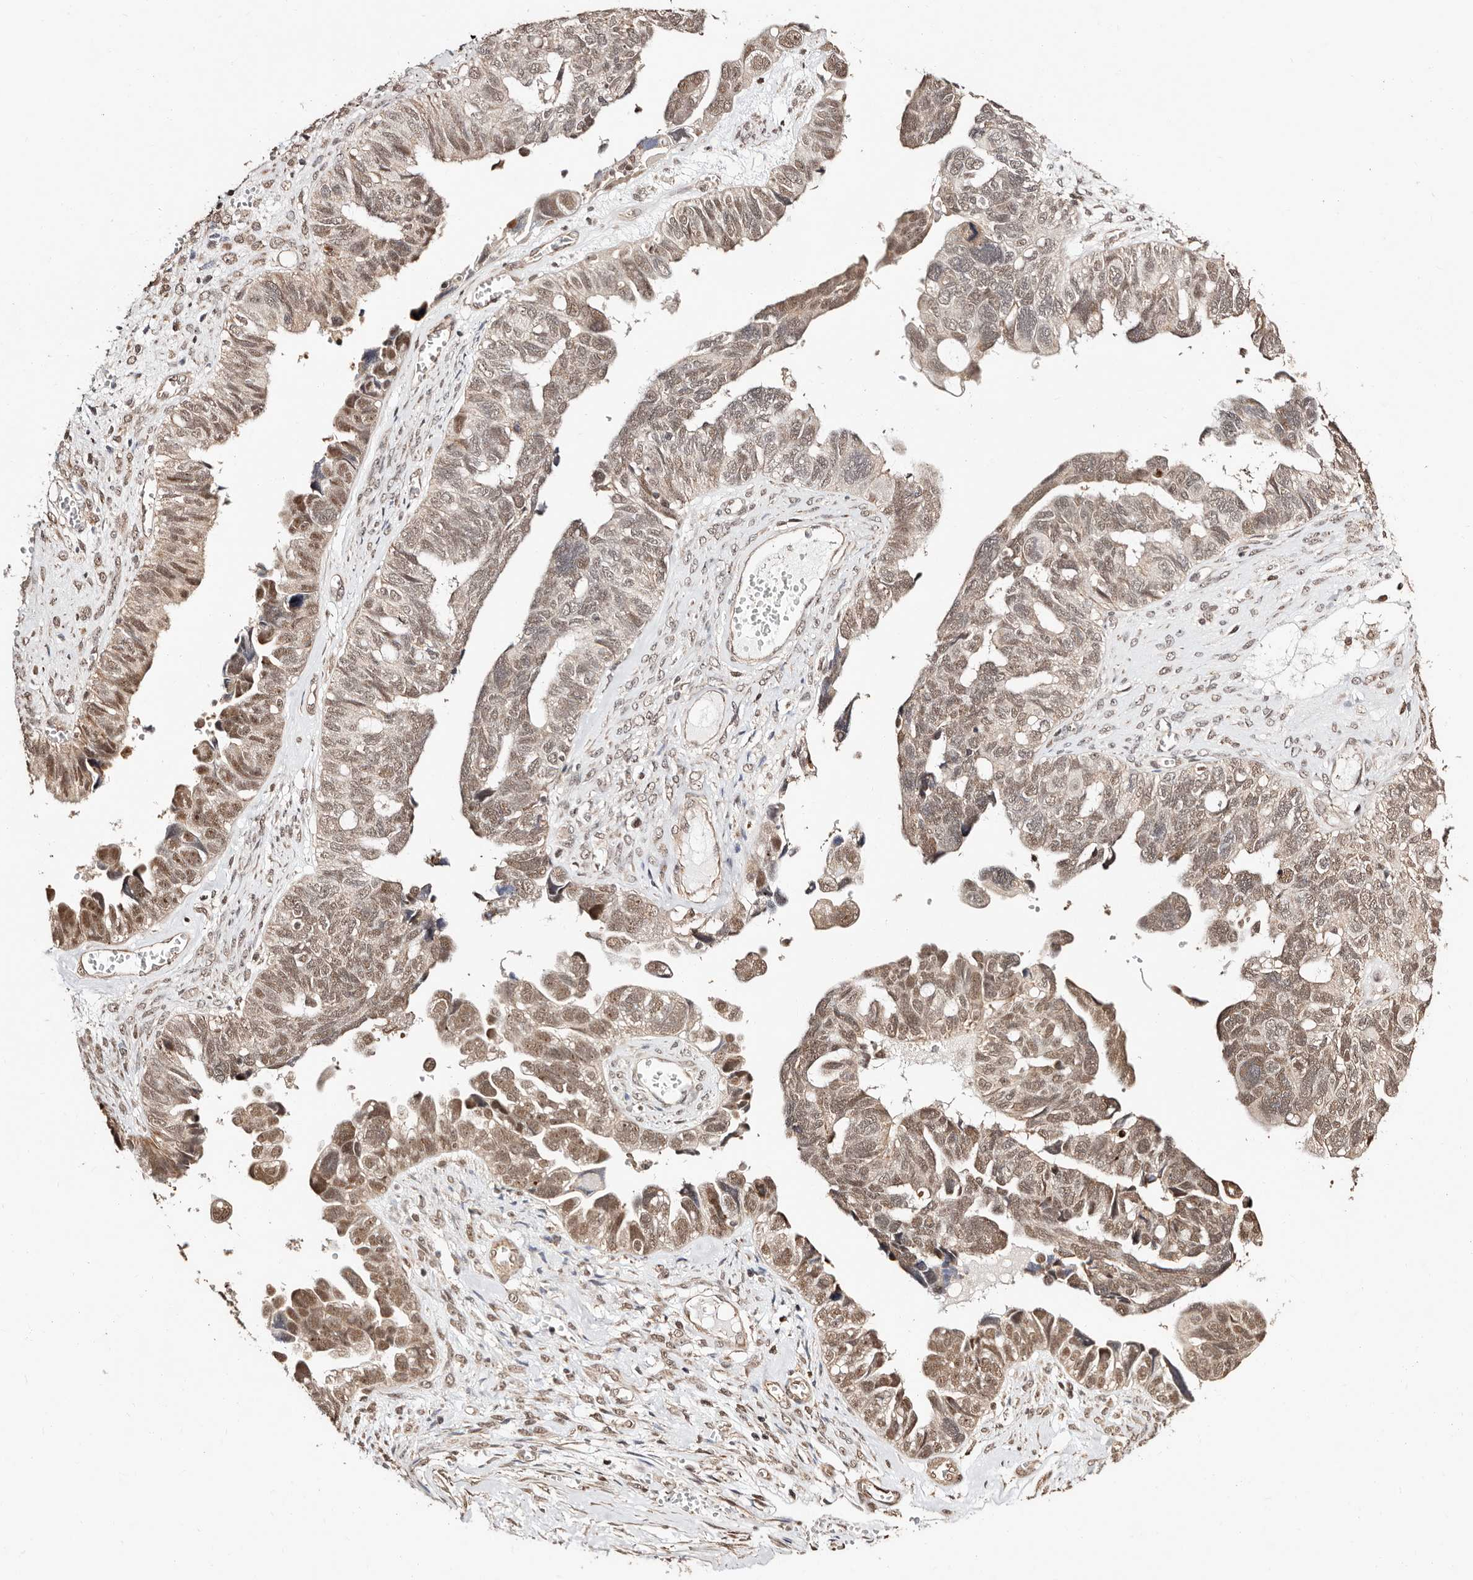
{"staining": {"intensity": "moderate", "quantity": ">75%", "location": "nuclear"}, "tissue": "ovarian cancer", "cell_type": "Tumor cells", "image_type": "cancer", "snomed": [{"axis": "morphology", "description": "Cystadenocarcinoma, serous, NOS"}, {"axis": "topography", "description": "Ovary"}], "caption": "The photomicrograph shows staining of serous cystadenocarcinoma (ovarian), revealing moderate nuclear protein expression (brown color) within tumor cells. Using DAB (brown) and hematoxylin (blue) stains, captured at high magnification using brightfield microscopy.", "gene": "CTNNBL1", "patient": {"sex": "female", "age": 79}}